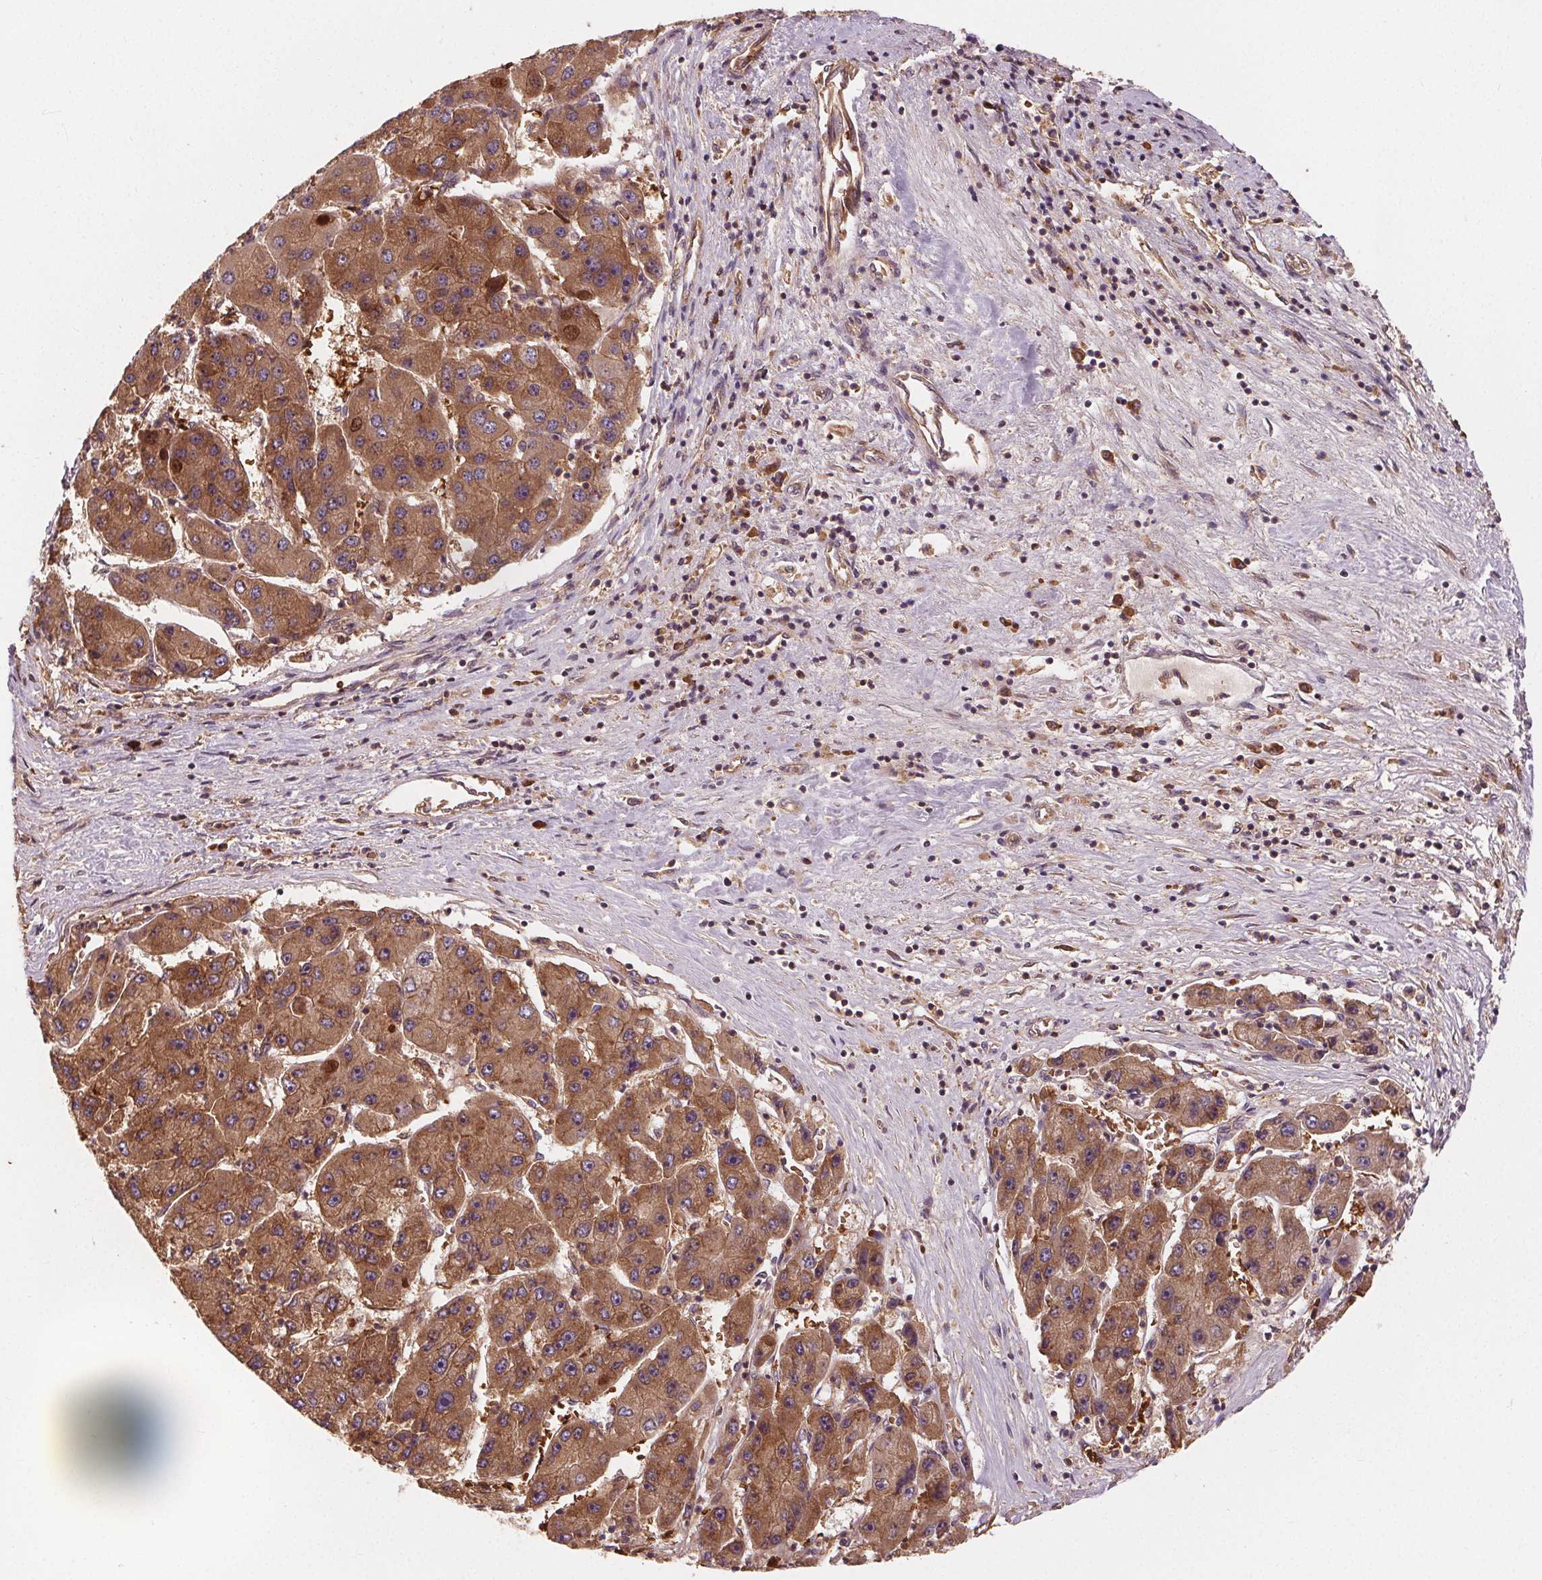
{"staining": {"intensity": "moderate", "quantity": ">75%", "location": "cytoplasmic/membranous"}, "tissue": "liver cancer", "cell_type": "Tumor cells", "image_type": "cancer", "snomed": [{"axis": "morphology", "description": "Carcinoma, Hepatocellular, NOS"}, {"axis": "topography", "description": "Liver"}], "caption": "Immunohistochemical staining of liver hepatocellular carcinoma shows medium levels of moderate cytoplasmic/membranous protein positivity in about >75% of tumor cells. The protein is stained brown, and the nuclei are stained in blue (DAB (3,3'-diaminobenzidine) IHC with brightfield microscopy, high magnification).", "gene": "EIF3D", "patient": {"sex": "female", "age": 61}}